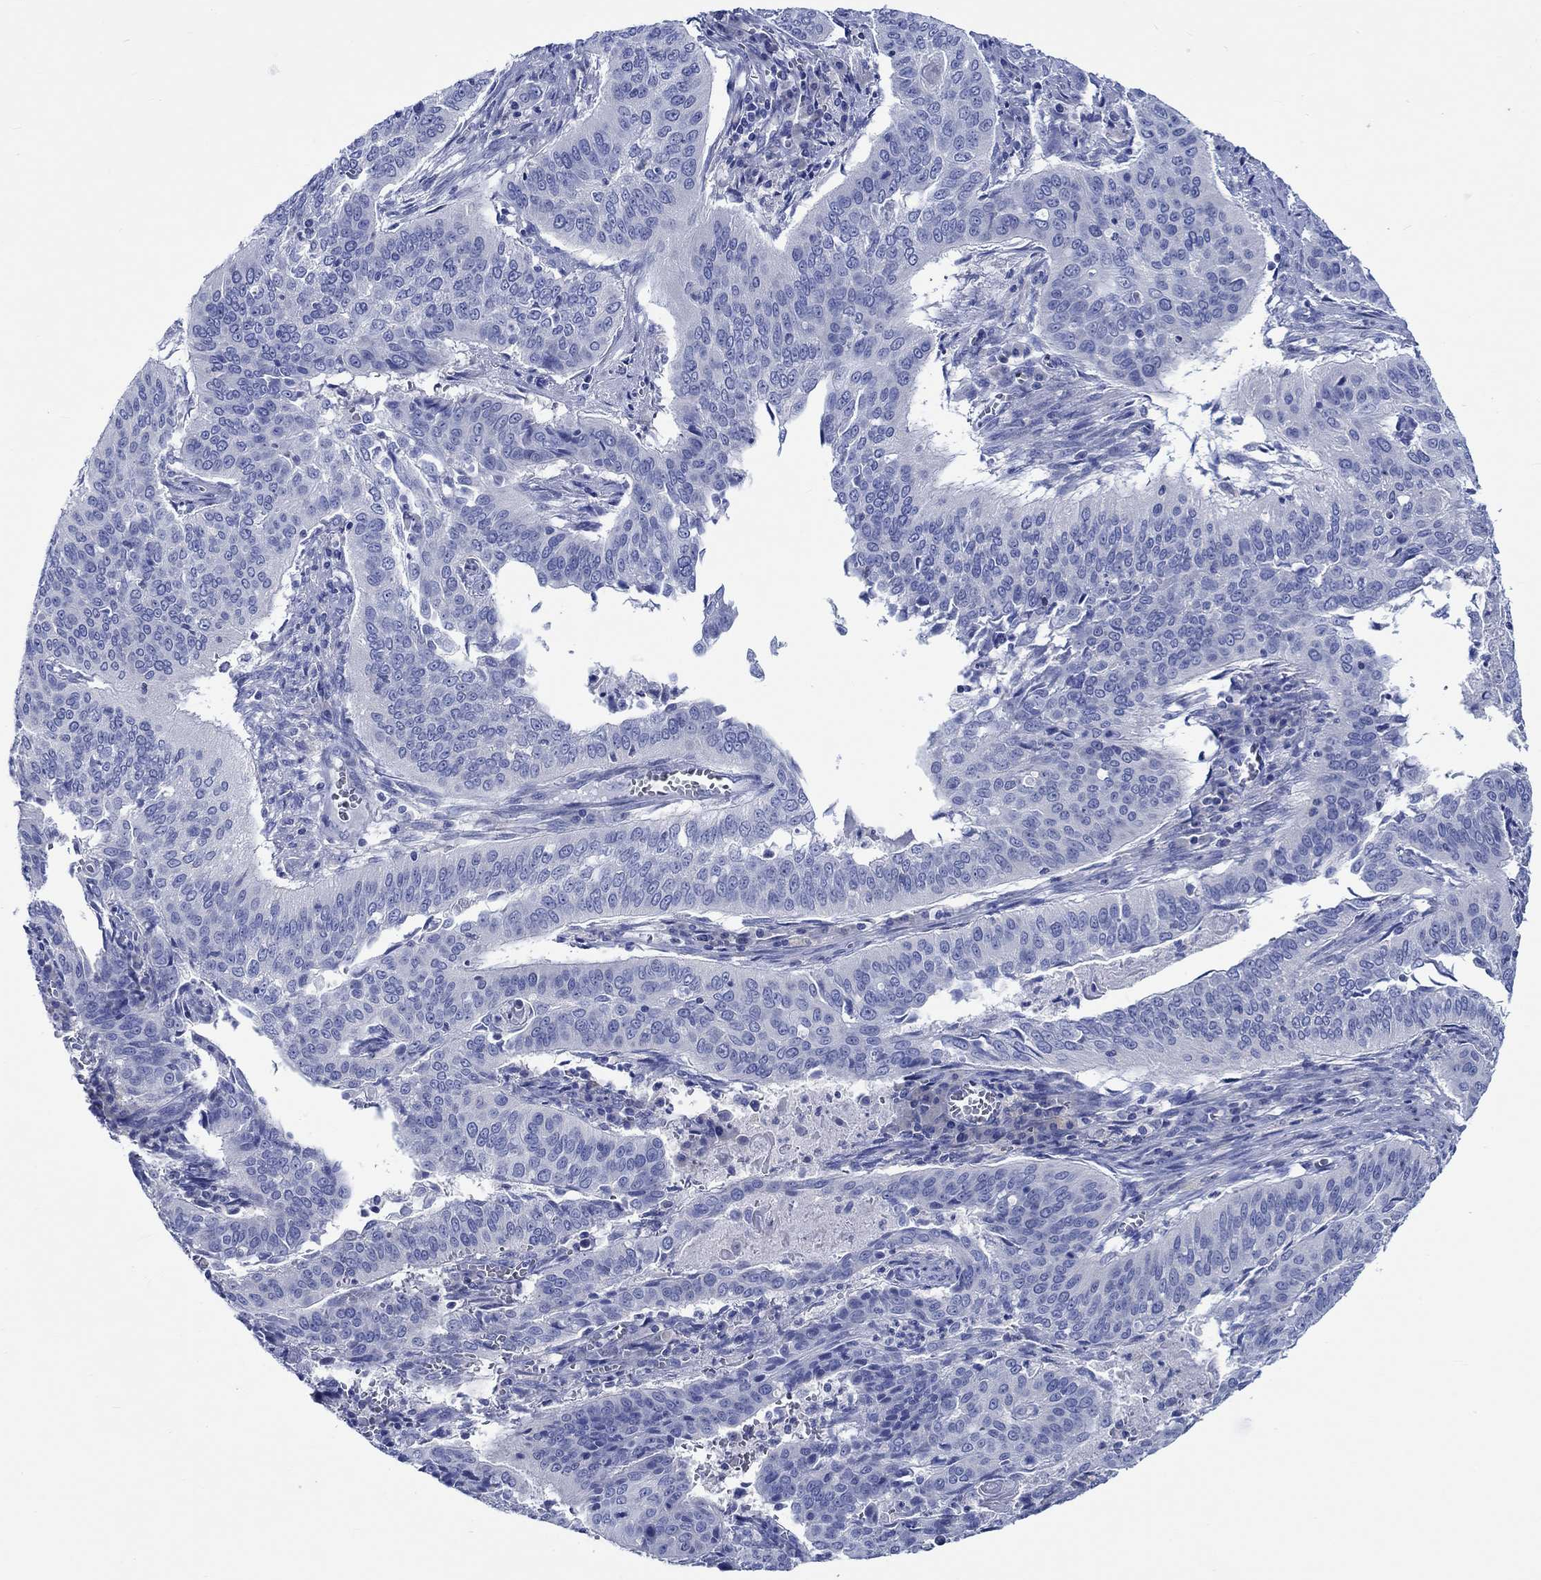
{"staining": {"intensity": "negative", "quantity": "none", "location": "none"}, "tissue": "cervical cancer", "cell_type": "Tumor cells", "image_type": "cancer", "snomed": [{"axis": "morphology", "description": "Squamous cell carcinoma, NOS"}, {"axis": "topography", "description": "Cervix"}], "caption": "This is an immunohistochemistry (IHC) histopathology image of human cervical squamous cell carcinoma. There is no expression in tumor cells.", "gene": "PTPRN2", "patient": {"sex": "female", "age": 39}}